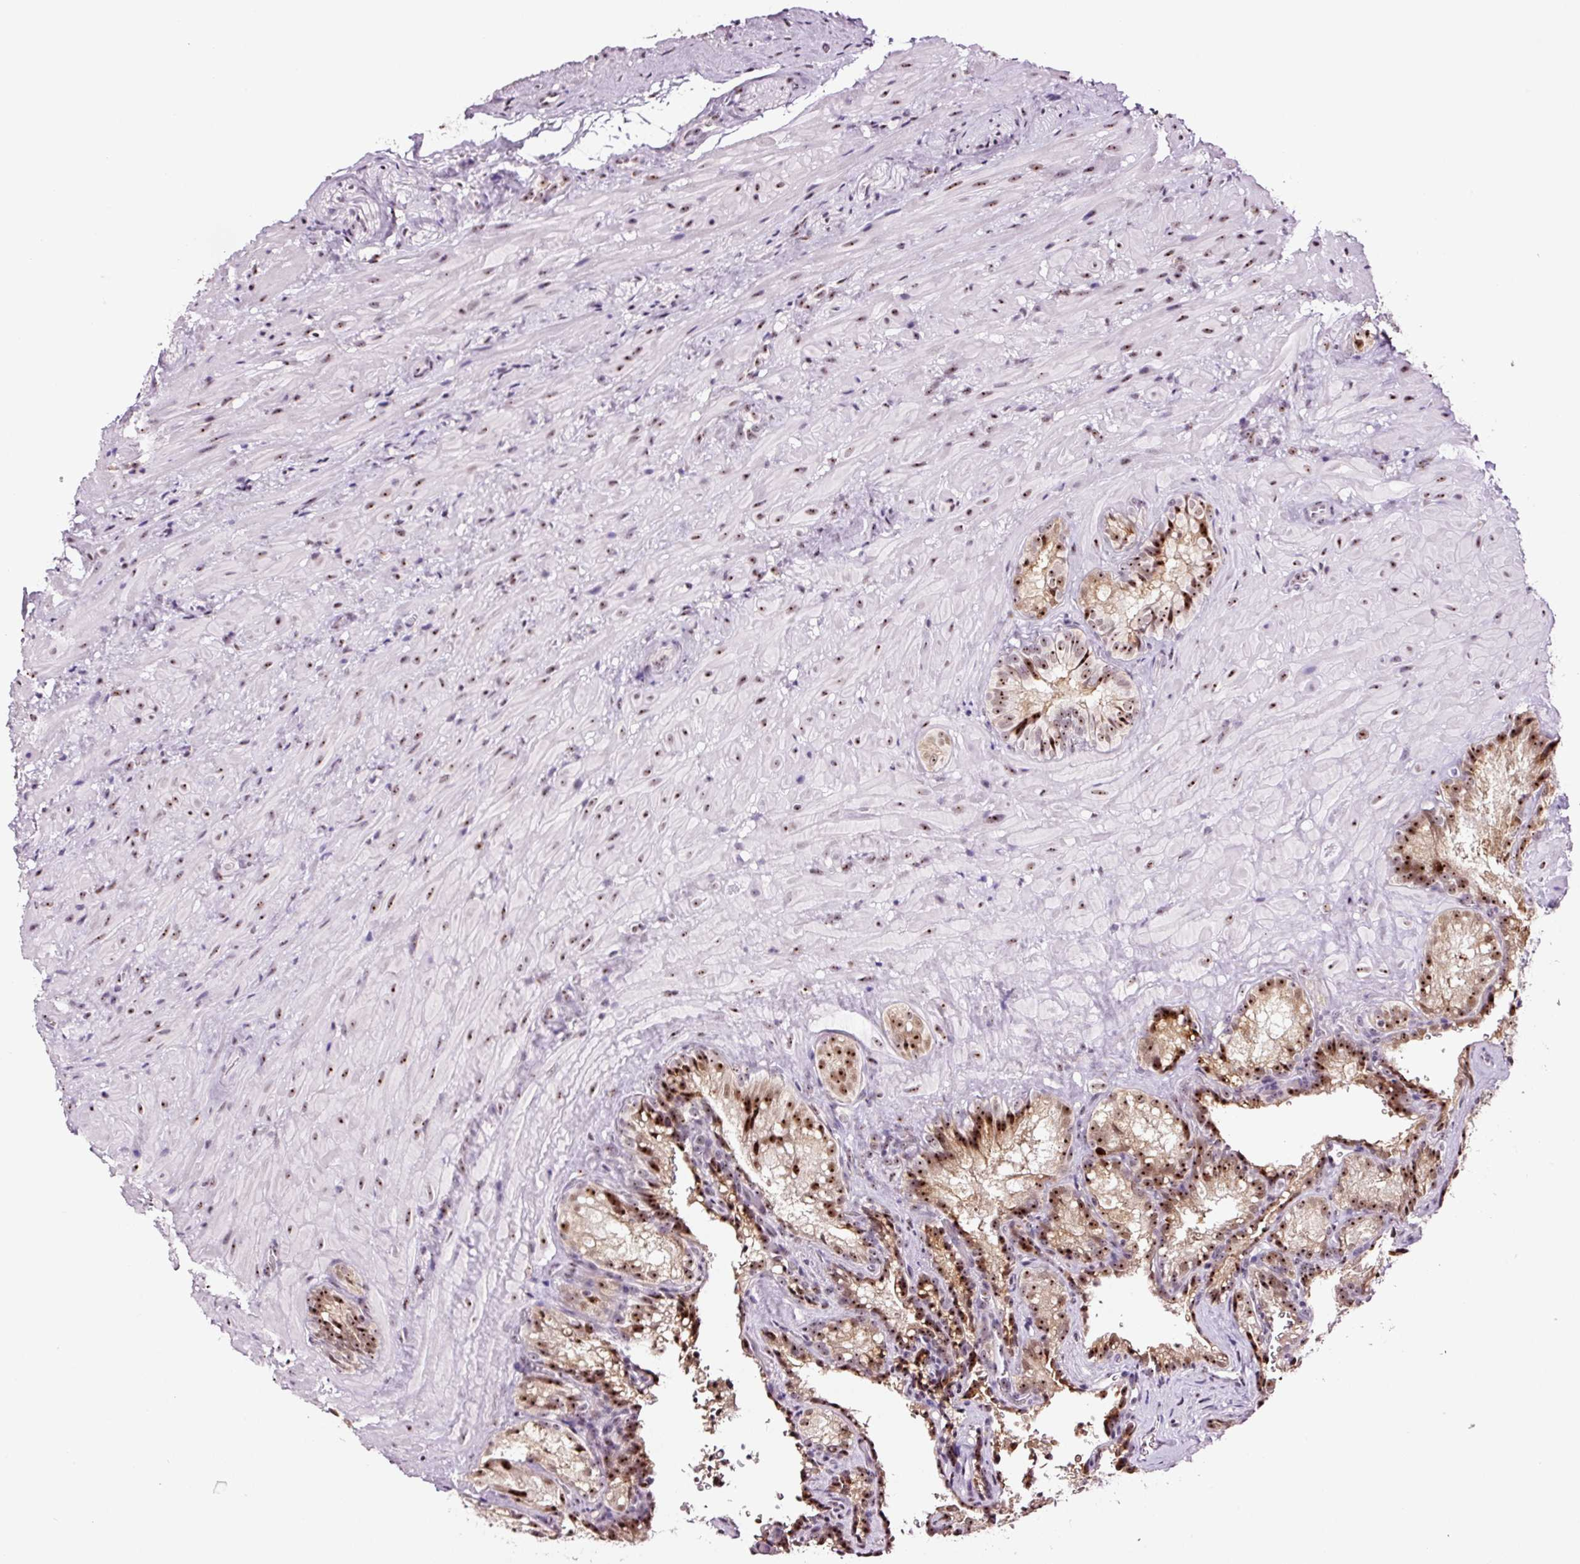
{"staining": {"intensity": "moderate", "quantity": ">75%", "location": "cytoplasmic/membranous,nuclear"}, "tissue": "seminal vesicle", "cell_type": "Glandular cells", "image_type": "normal", "snomed": [{"axis": "morphology", "description": "Normal tissue, NOS"}, {"axis": "topography", "description": "Seminal veicle"}], "caption": "Immunohistochemical staining of benign seminal vesicle reveals medium levels of moderate cytoplasmic/membranous,nuclear staining in approximately >75% of glandular cells.", "gene": "GNL3", "patient": {"sex": "male", "age": 47}}